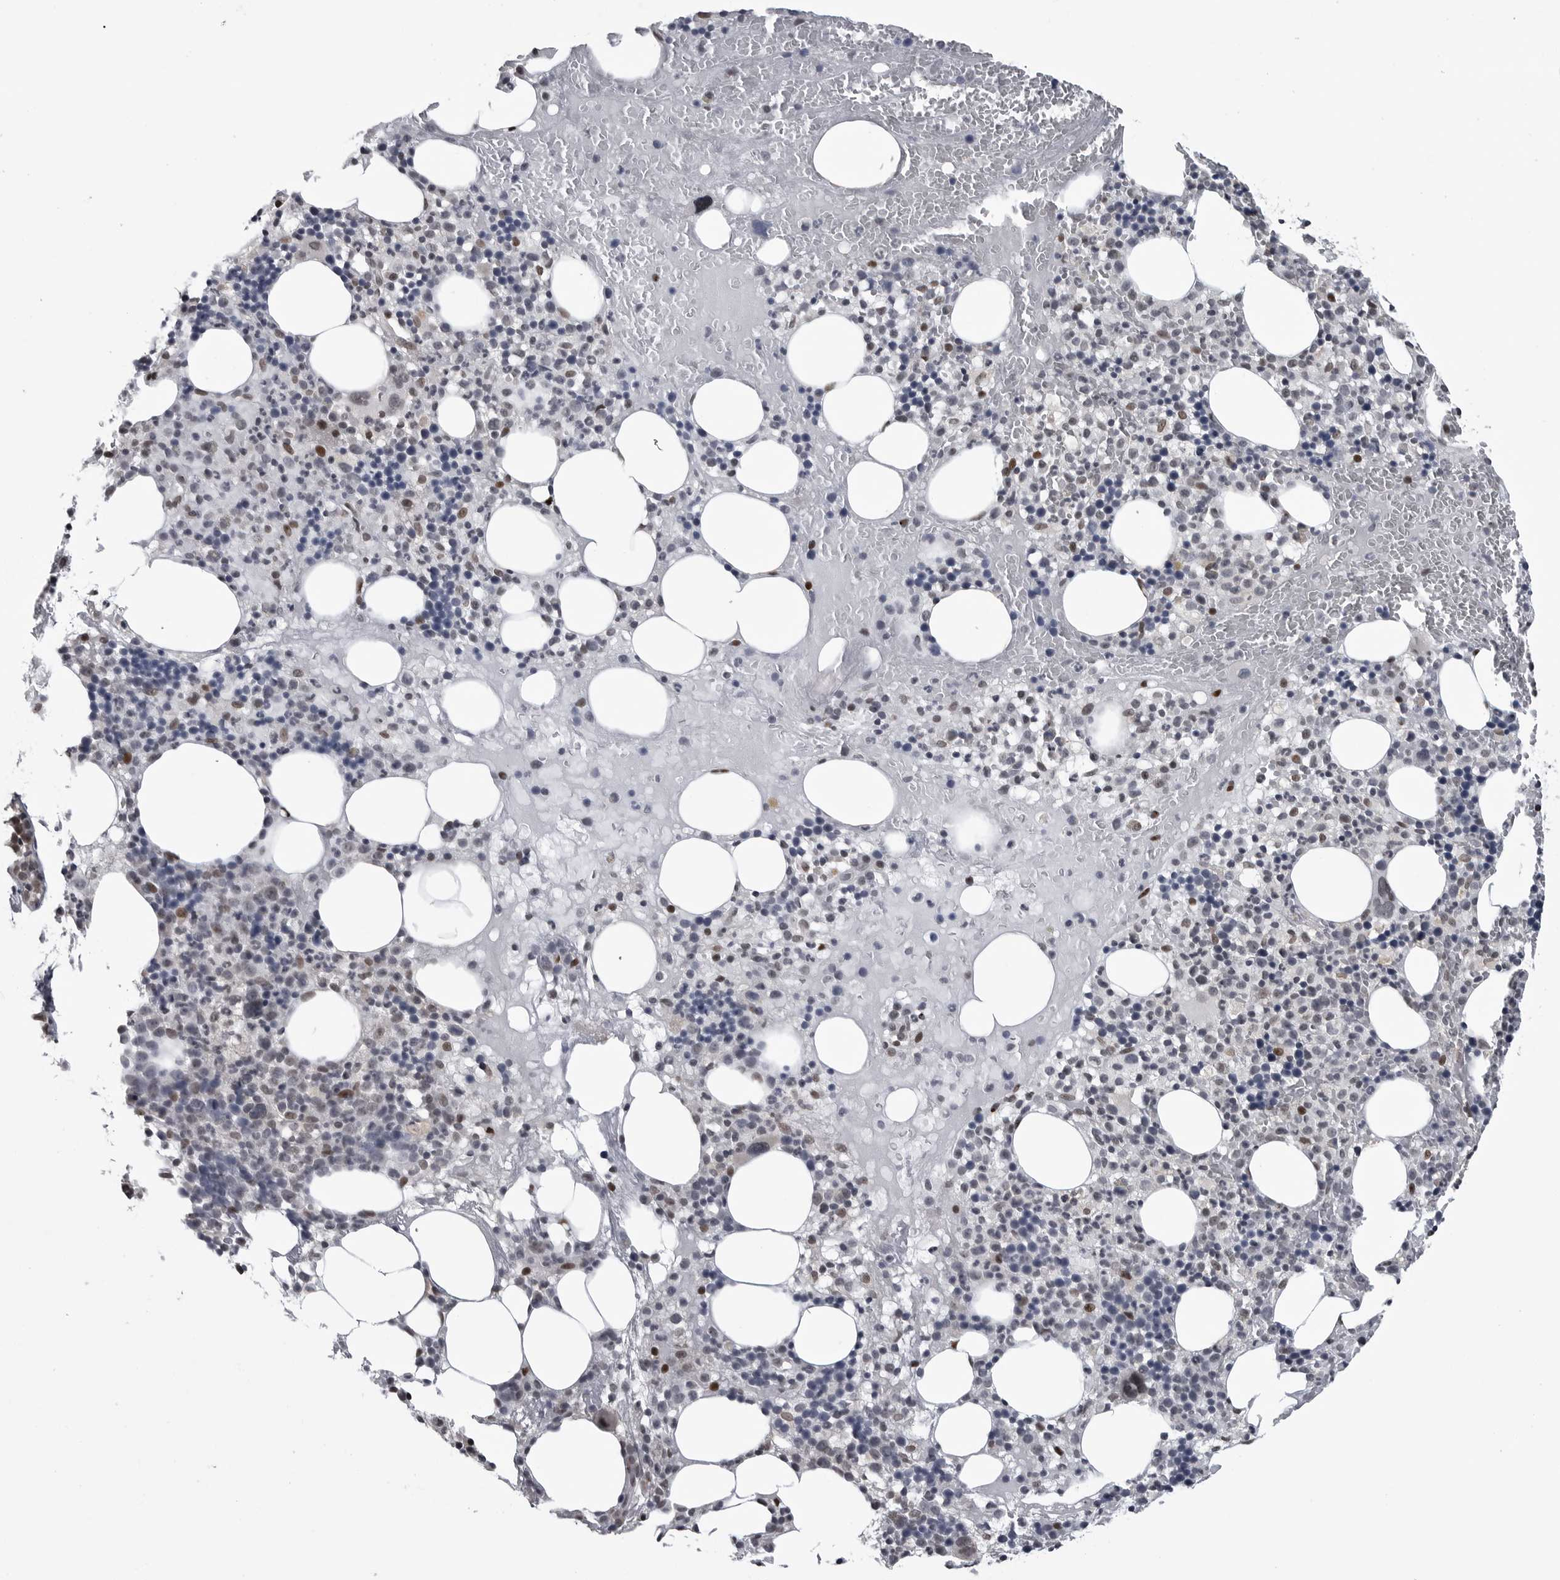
{"staining": {"intensity": "moderate", "quantity": "<25%", "location": "nuclear"}, "tissue": "bone marrow", "cell_type": "Hematopoietic cells", "image_type": "normal", "snomed": [{"axis": "morphology", "description": "Normal tissue, NOS"}, {"axis": "morphology", "description": "Inflammation, NOS"}, {"axis": "topography", "description": "Bone marrow"}], "caption": "IHC image of normal bone marrow stained for a protein (brown), which displays low levels of moderate nuclear staining in approximately <25% of hematopoietic cells.", "gene": "C8orf58", "patient": {"sex": "female", "age": 77}}